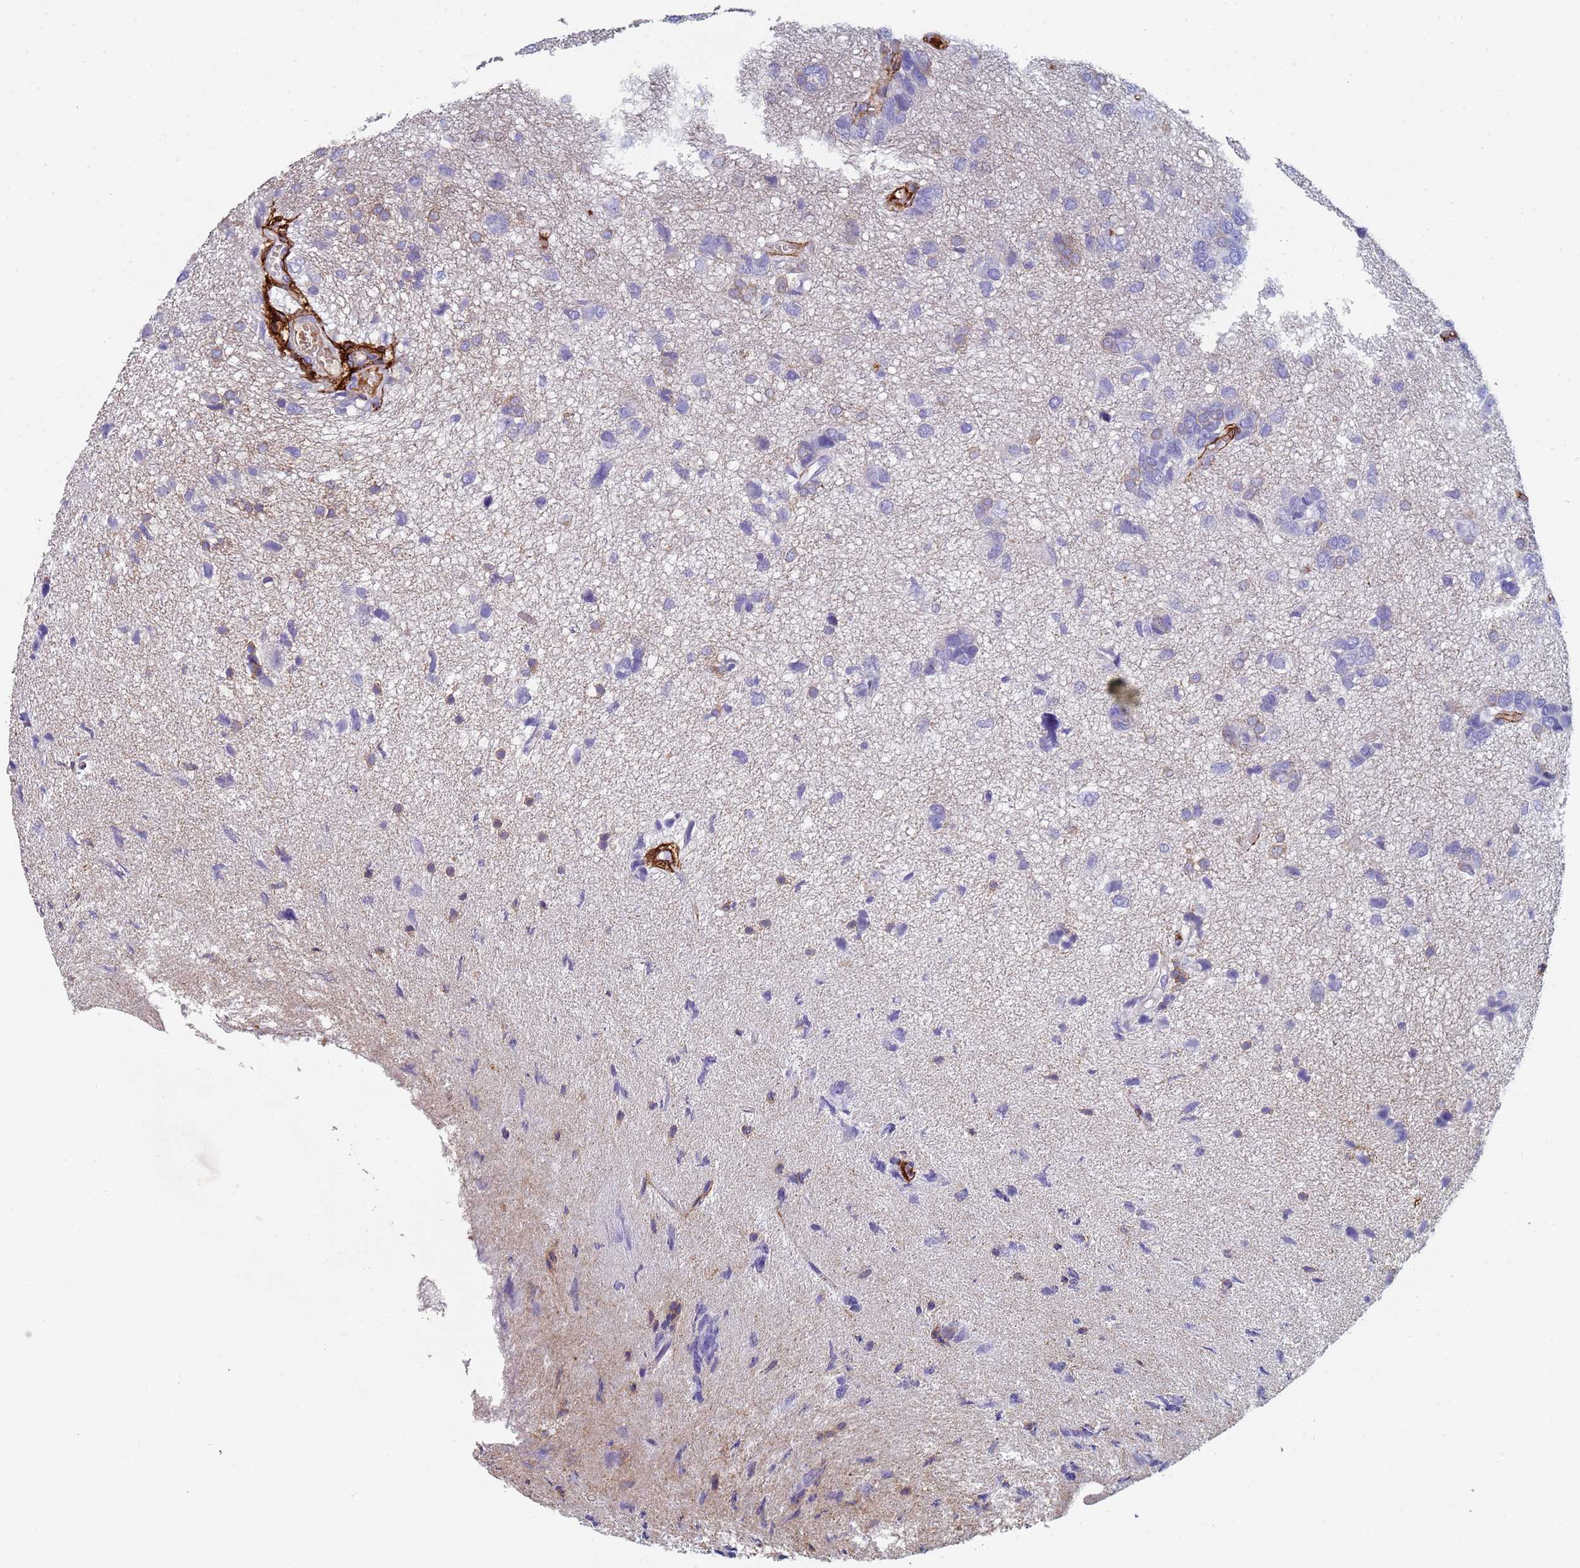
{"staining": {"intensity": "negative", "quantity": "none", "location": "none"}, "tissue": "glioma", "cell_type": "Tumor cells", "image_type": "cancer", "snomed": [{"axis": "morphology", "description": "Glioma, malignant, High grade"}, {"axis": "topography", "description": "Brain"}], "caption": "IHC image of glioma stained for a protein (brown), which exhibits no staining in tumor cells.", "gene": "ABCA8", "patient": {"sex": "female", "age": 59}}